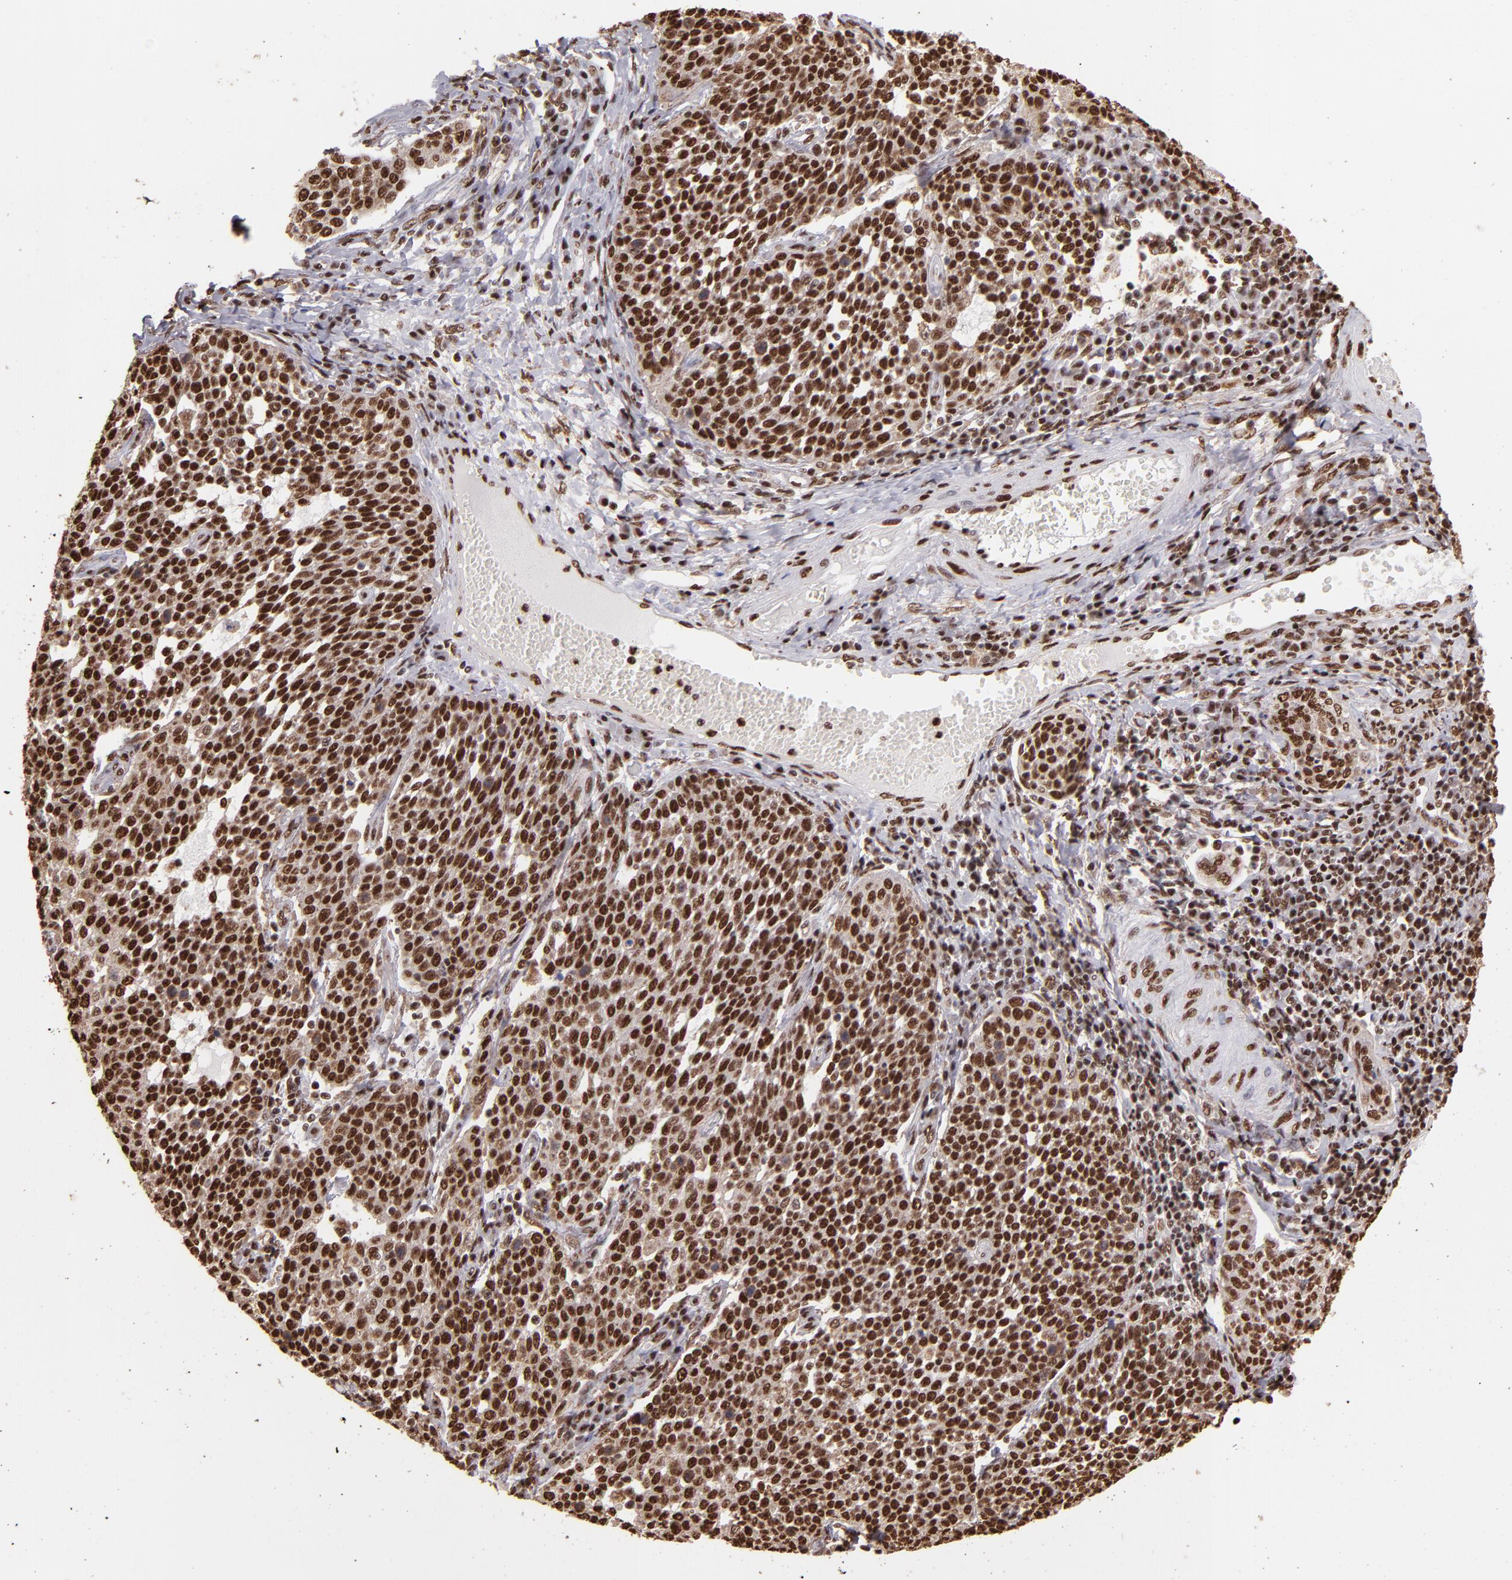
{"staining": {"intensity": "strong", "quantity": ">75%", "location": "cytoplasmic/membranous,nuclear"}, "tissue": "cervical cancer", "cell_type": "Tumor cells", "image_type": "cancer", "snomed": [{"axis": "morphology", "description": "Squamous cell carcinoma, NOS"}, {"axis": "topography", "description": "Cervix"}], "caption": "Immunohistochemical staining of human squamous cell carcinoma (cervical) exhibits high levels of strong cytoplasmic/membranous and nuclear staining in approximately >75% of tumor cells.", "gene": "SP1", "patient": {"sex": "female", "age": 34}}